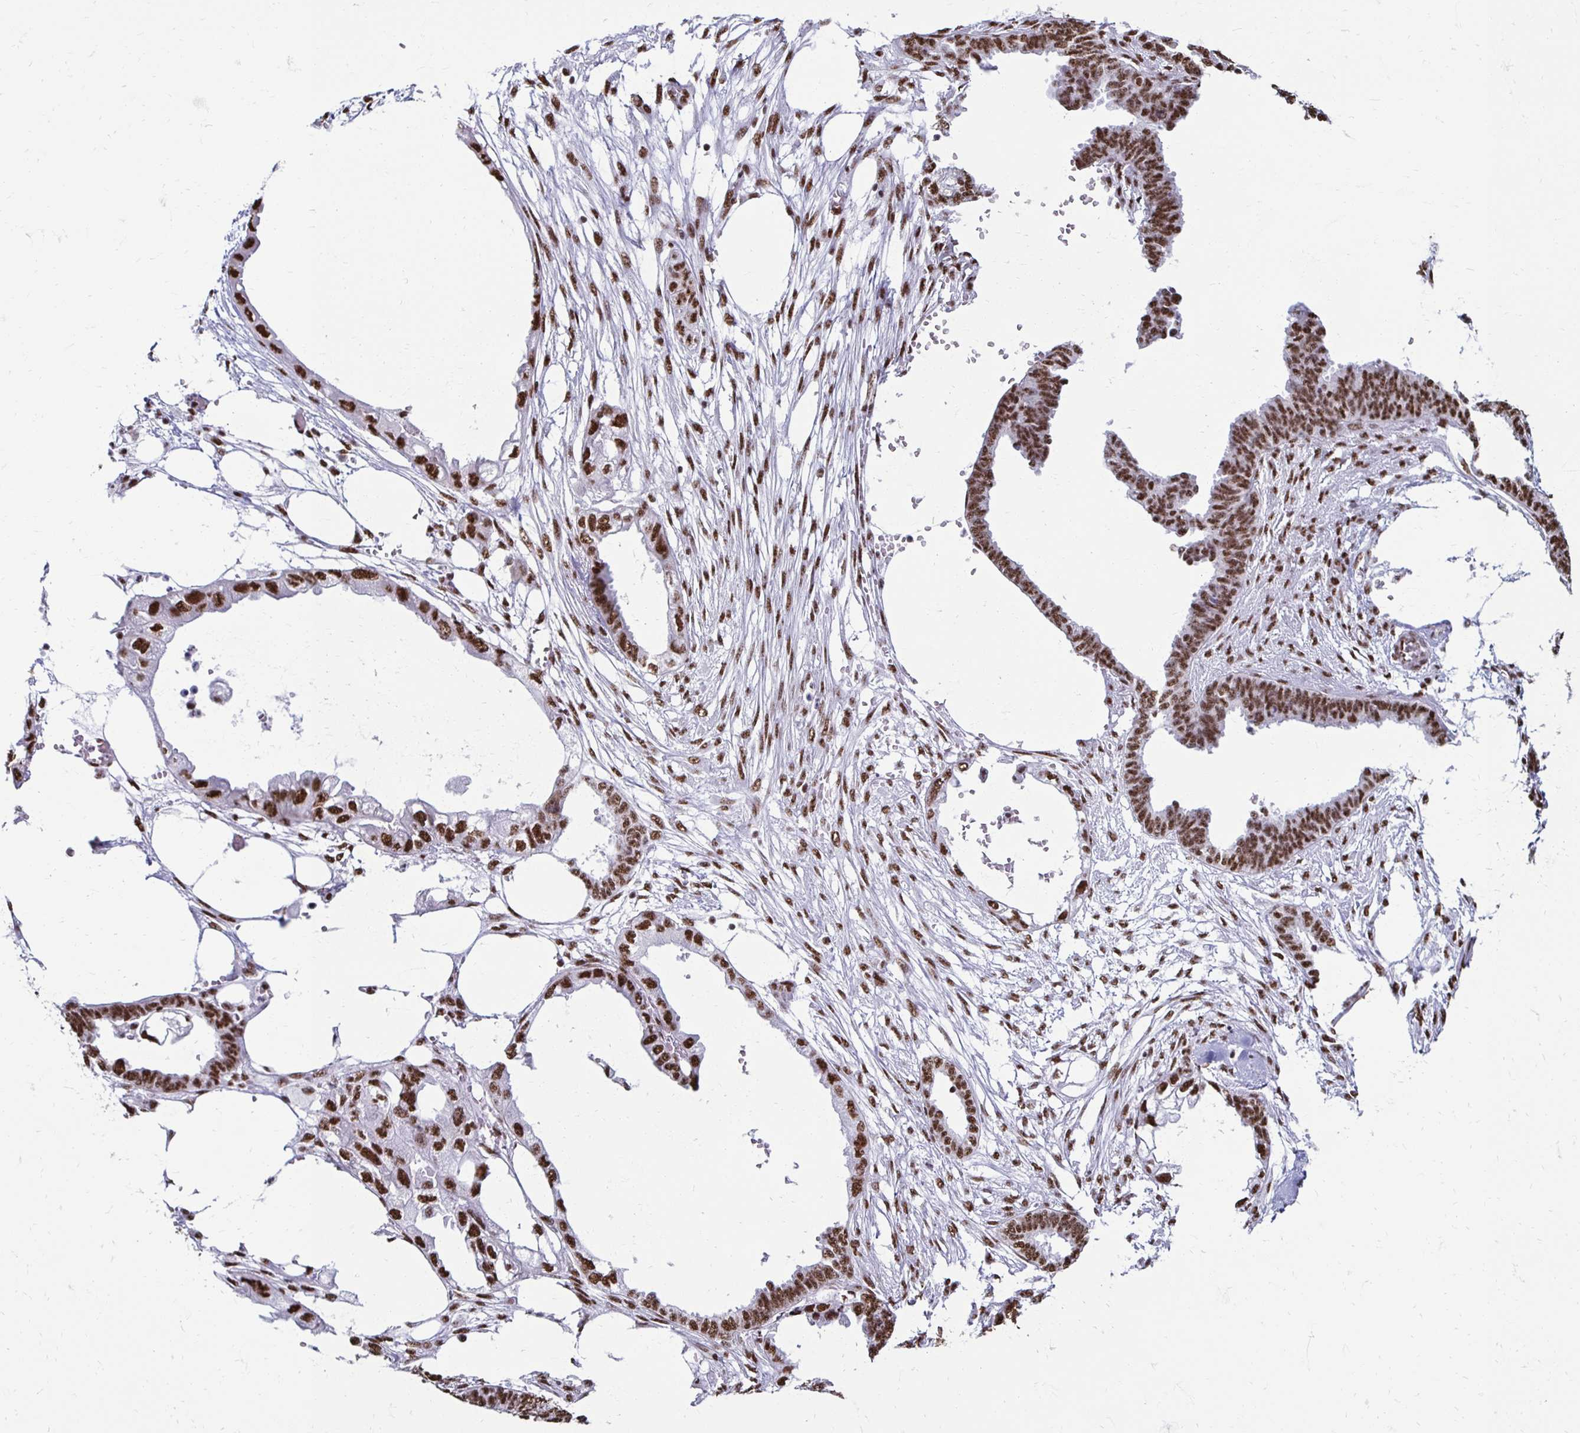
{"staining": {"intensity": "strong", "quantity": ">75%", "location": "nuclear"}, "tissue": "endometrial cancer", "cell_type": "Tumor cells", "image_type": "cancer", "snomed": [{"axis": "morphology", "description": "Adenocarcinoma, NOS"}, {"axis": "morphology", "description": "Adenocarcinoma, metastatic, NOS"}, {"axis": "topography", "description": "Adipose tissue"}, {"axis": "topography", "description": "Endometrium"}], "caption": "This is an image of IHC staining of adenocarcinoma (endometrial), which shows strong staining in the nuclear of tumor cells.", "gene": "NONO", "patient": {"sex": "female", "age": 67}}